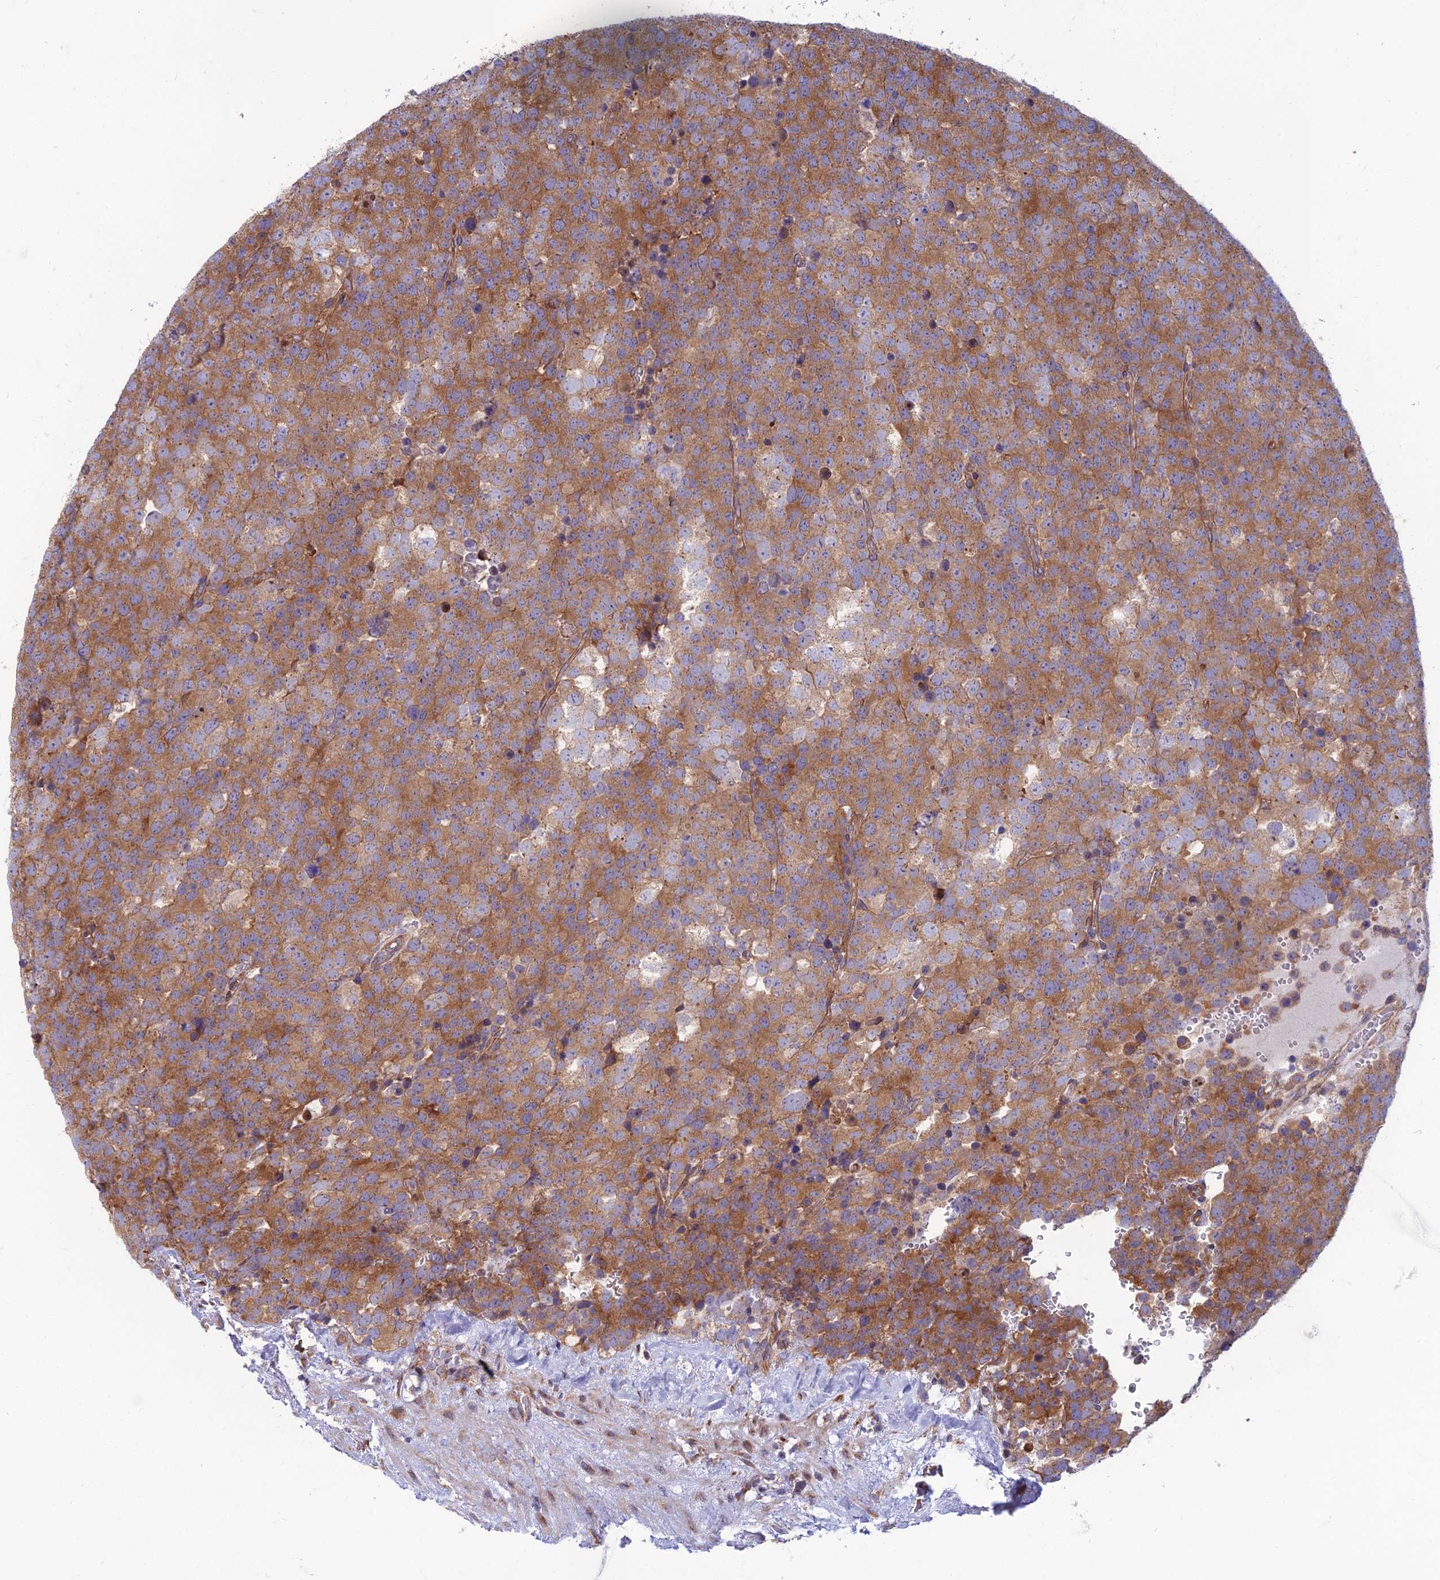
{"staining": {"intensity": "moderate", "quantity": ">75%", "location": "cytoplasmic/membranous"}, "tissue": "testis cancer", "cell_type": "Tumor cells", "image_type": "cancer", "snomed": [{"axis": "morphology", "description": "Seminoma, NOS"}, {"axis": "topography", "description": "Testis"}], "caption": "Immunohistochemical staining of human testis seminoma shows medium levels of moderate cytoplasmic/membranous staining in approximately >75% of tumor cells.", "gene": "RPL17-C18orf32", "patient": {"sex": "male", "age": 71}}